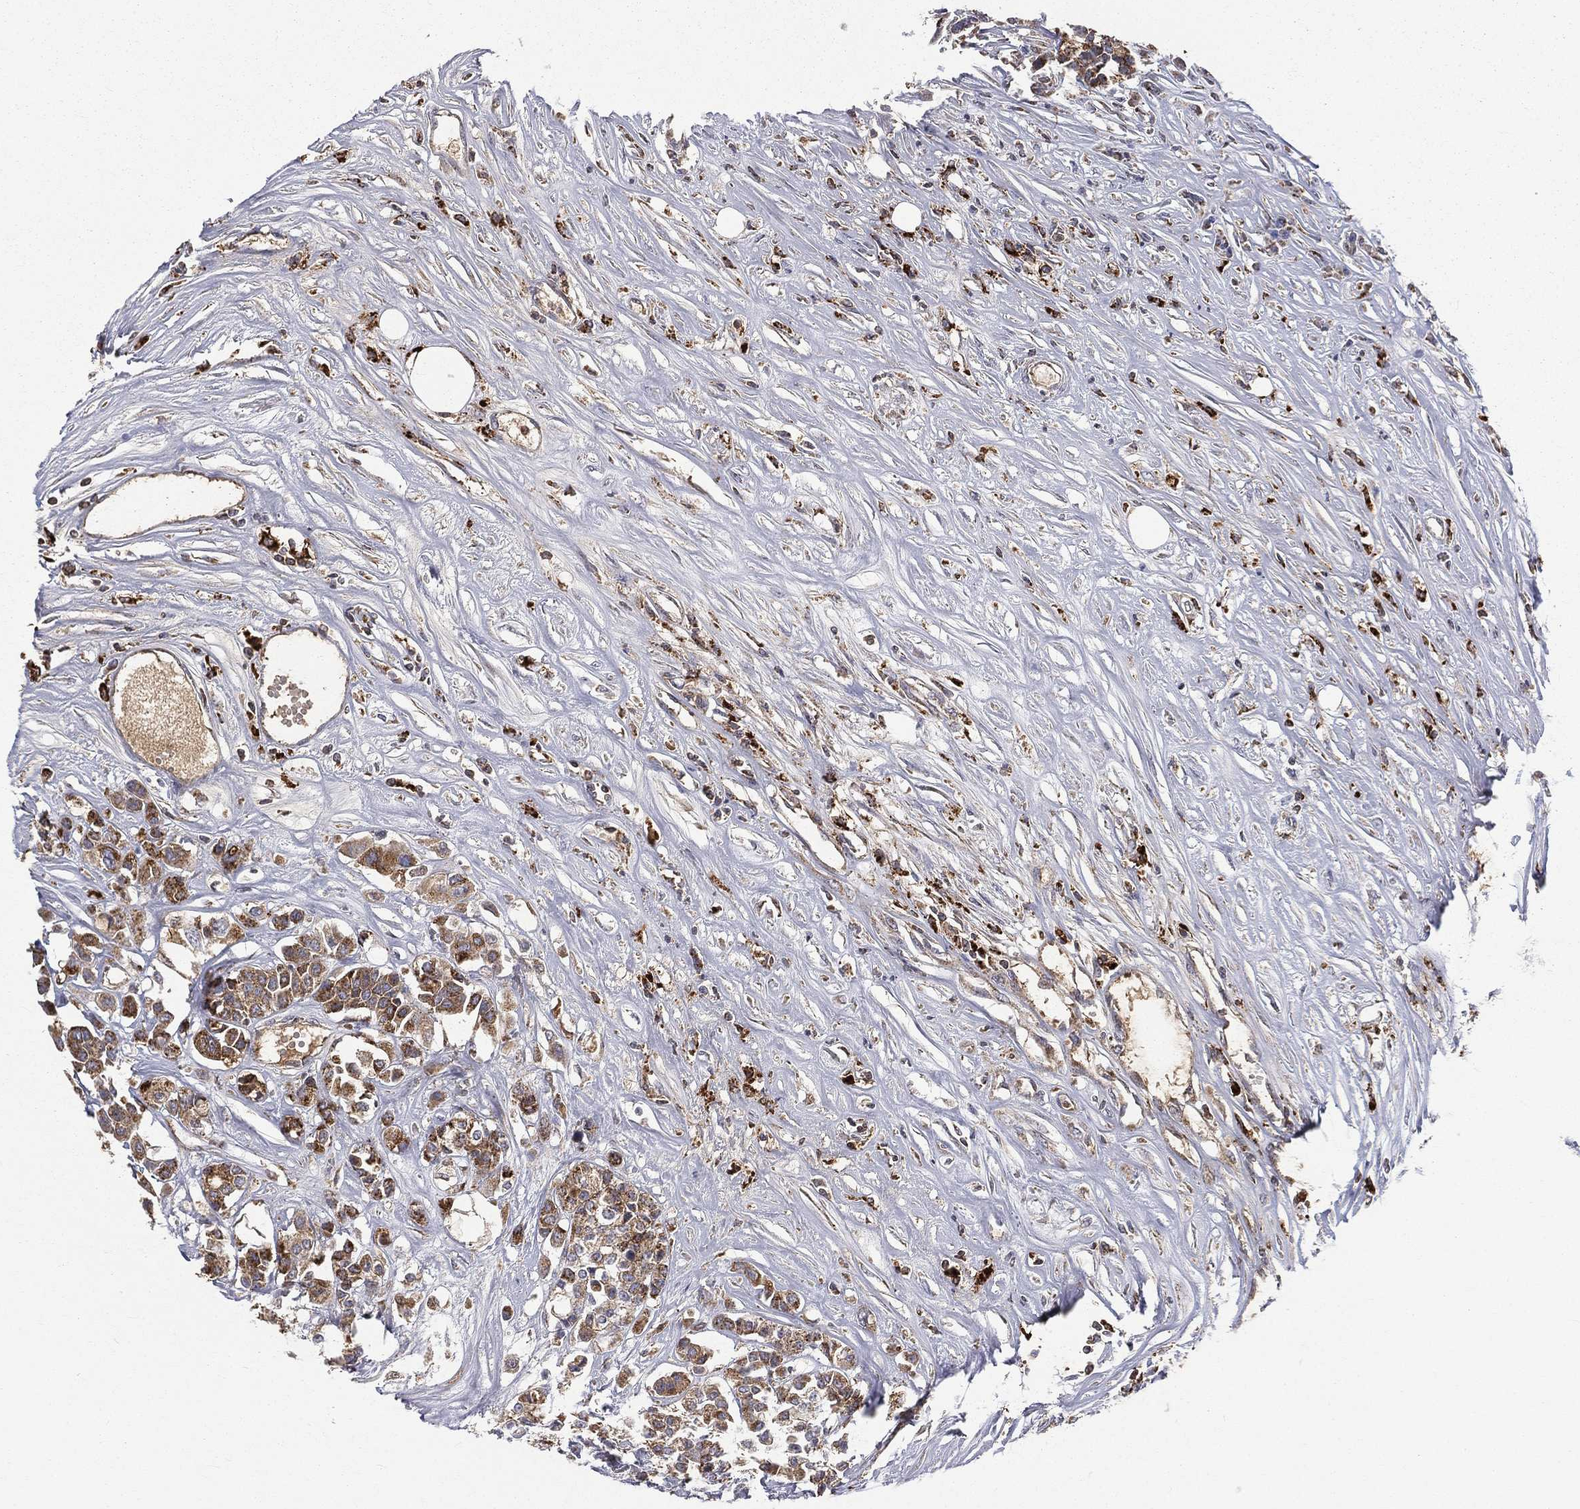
{"staining": {"intensity": "moderate", "quantity": ">75%", "location": "cytoplasmic/membranous"}, "tissue": "carcinoid", "cell_type": "Tumor cells", "image_type": "cancer", "snomed": [{"axis": "morphology", "description": "Carcinoid, malignant, NOS"}, {"axis": "topography", "description": "Colon"}], "caption": "This photomicrograph displays IHC staining of carcinoid (malignant), with medium moderate cytoplasmic/membranous positivity in approximately >75% of tumor cells.", "gene": "RIN3", "patient": {"sex": "male", "age": 81}}